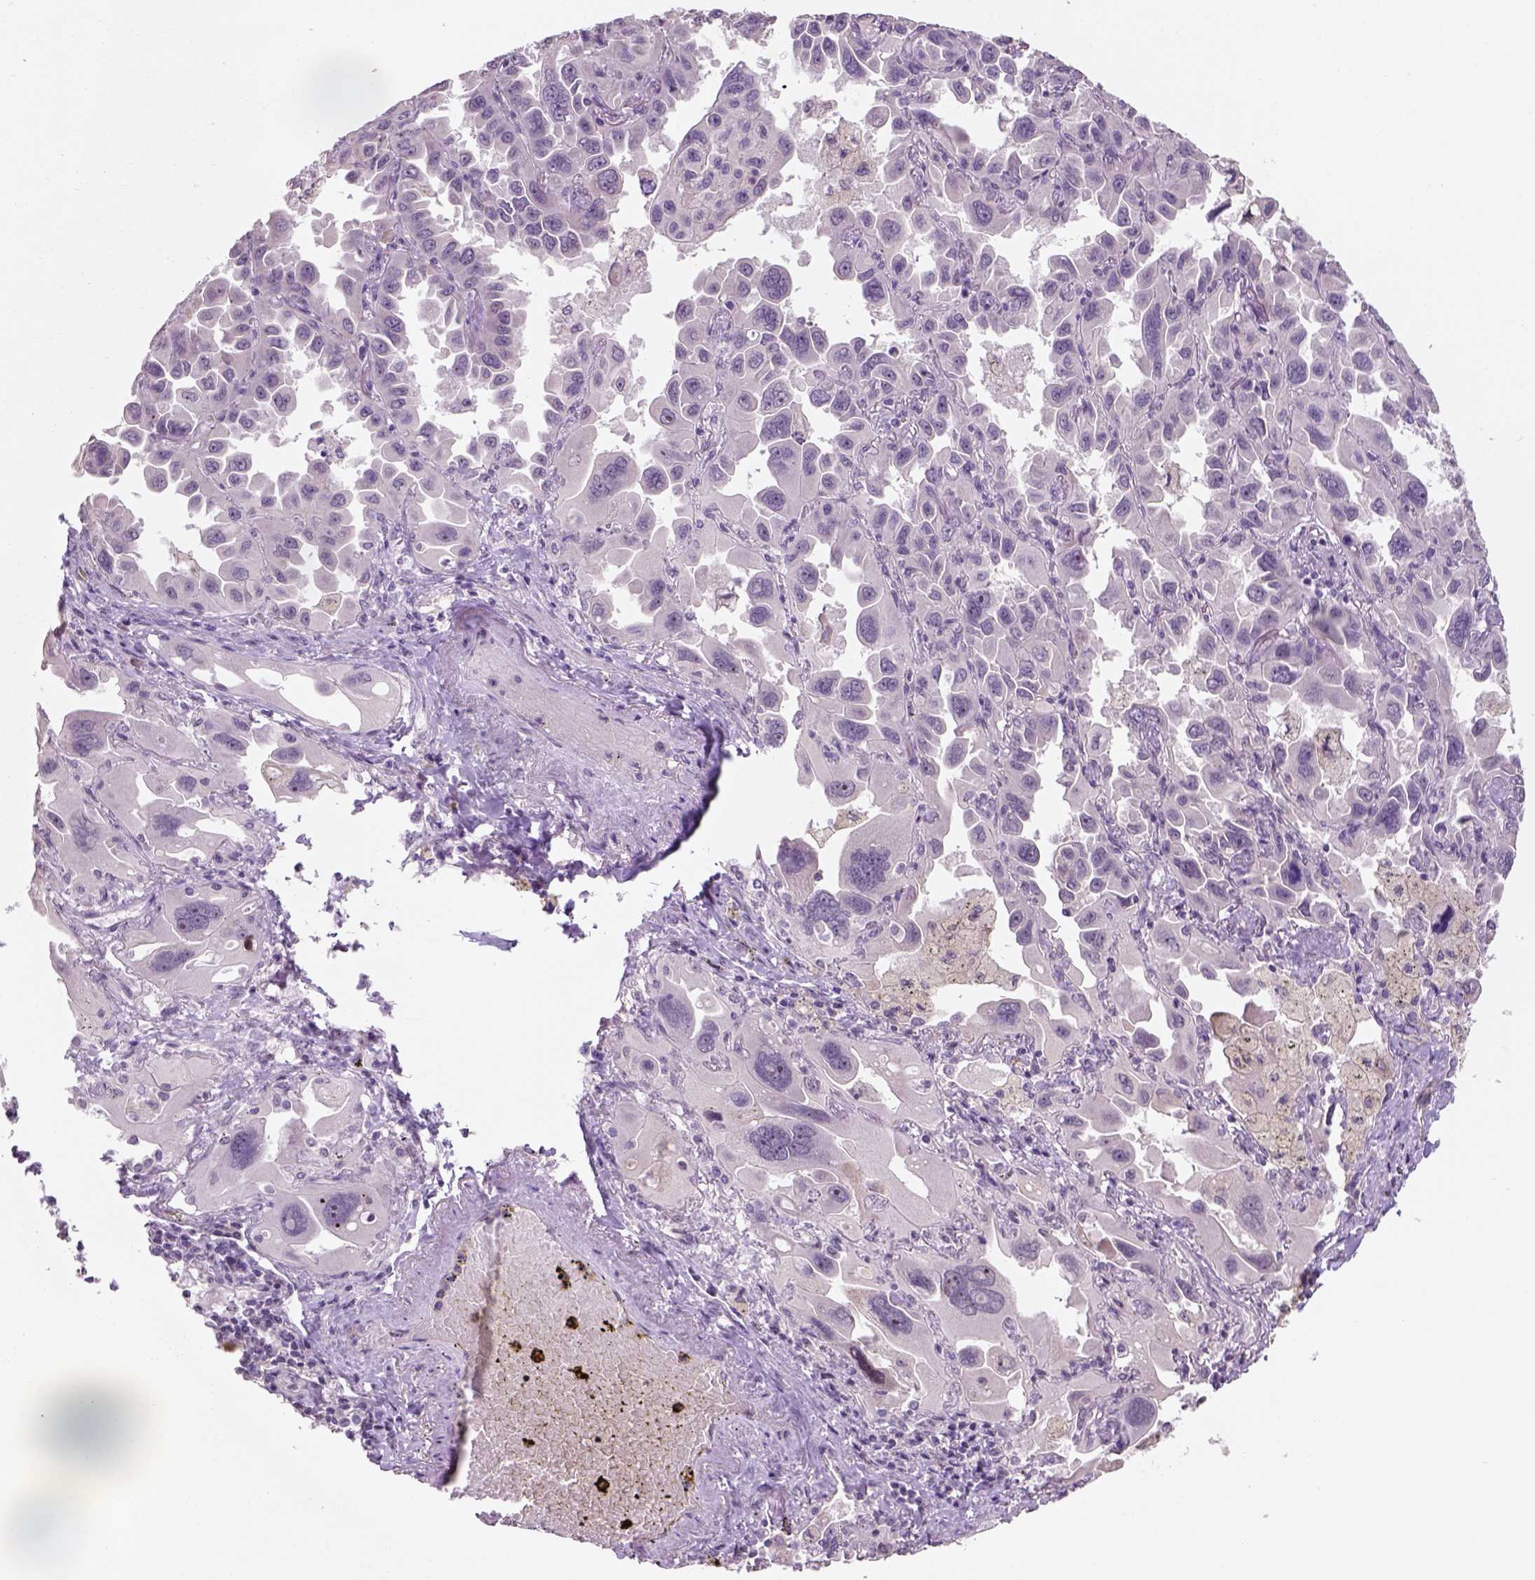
{"staining": {"intensity": "negative", "quantity": "none", "location": "none"}, "tissue": "lung cancer", "cell_type": "Tumor cells", "image_type": "cancer", "snomed": [{"axis": "morphology", "description": "Adenocarcinoma, NOS"}, {"axis": "topography", "description": "Lung"}], "caption": "IHC photomicrograph of neoplastic tissue: lung cancer (adenocarcinoma) stained with DAB exhibits no significant protein positivity in tumor cells.", "gene": "DDX50", "patient": {"sex": "male", "age": 64}}